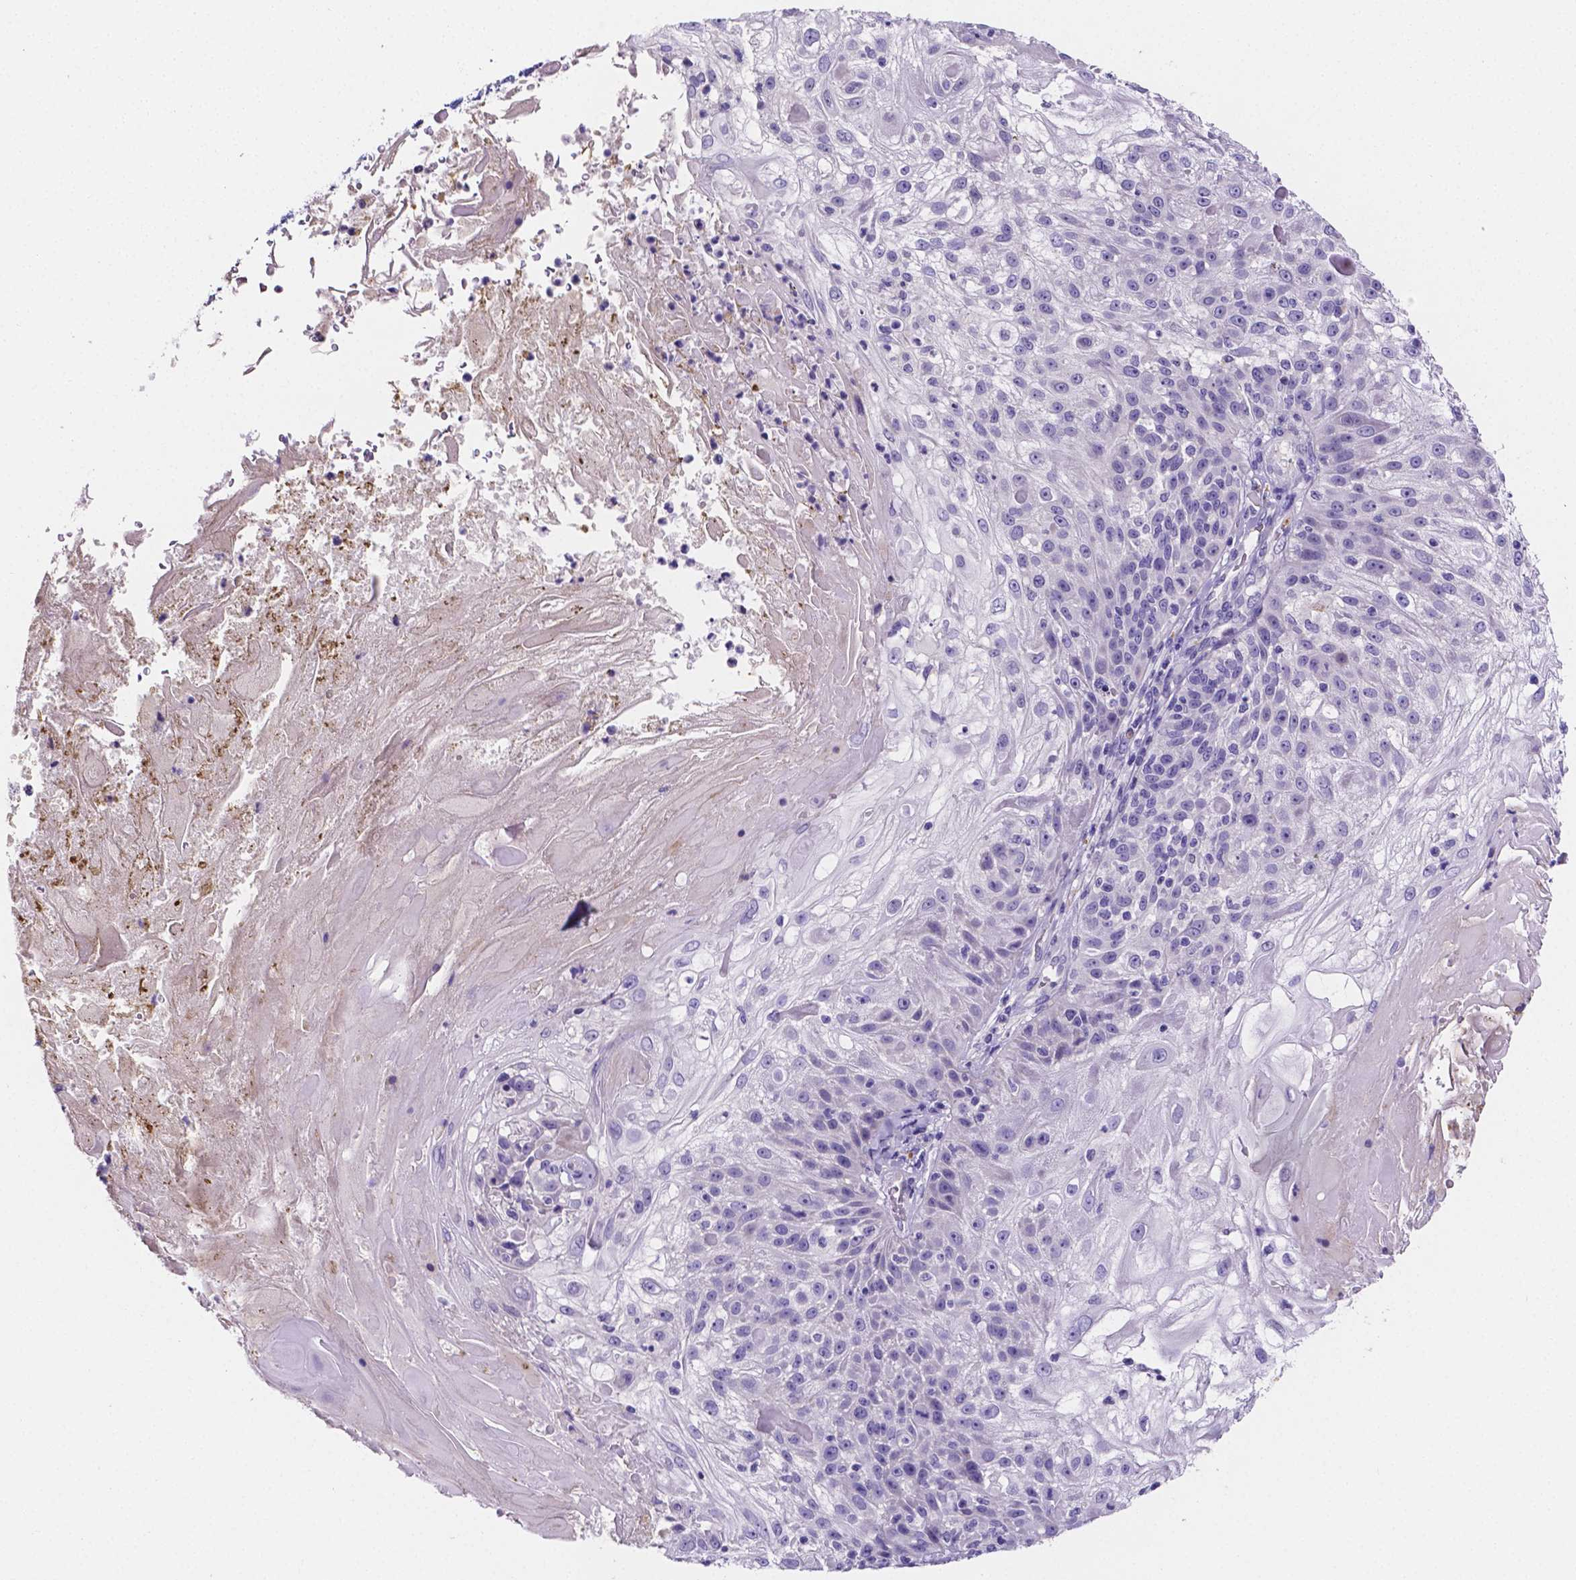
{"staining": {"intensity": "negative", "quantity": "none", "location": "none"}, "tissue": "skin cancer", "cell_type": "Tumor cells", "image_type": "cancer", "snomed": [{"axis": "morphology", "description": "Normal tissue, NOS"}, {"axis": "morphology", "description": "Squamous cell carcinoma, NOS"}, {"axis": "topography", "description": "Skin"}], "caption": "An immunohistochemistry image of squamous cell carcinoma (skin) is shown. There is no staining in tumor cells of squamous cell carcinoma (skin).", "gene": "NRGN", "patient": {"sex": "female", "age": 83}}